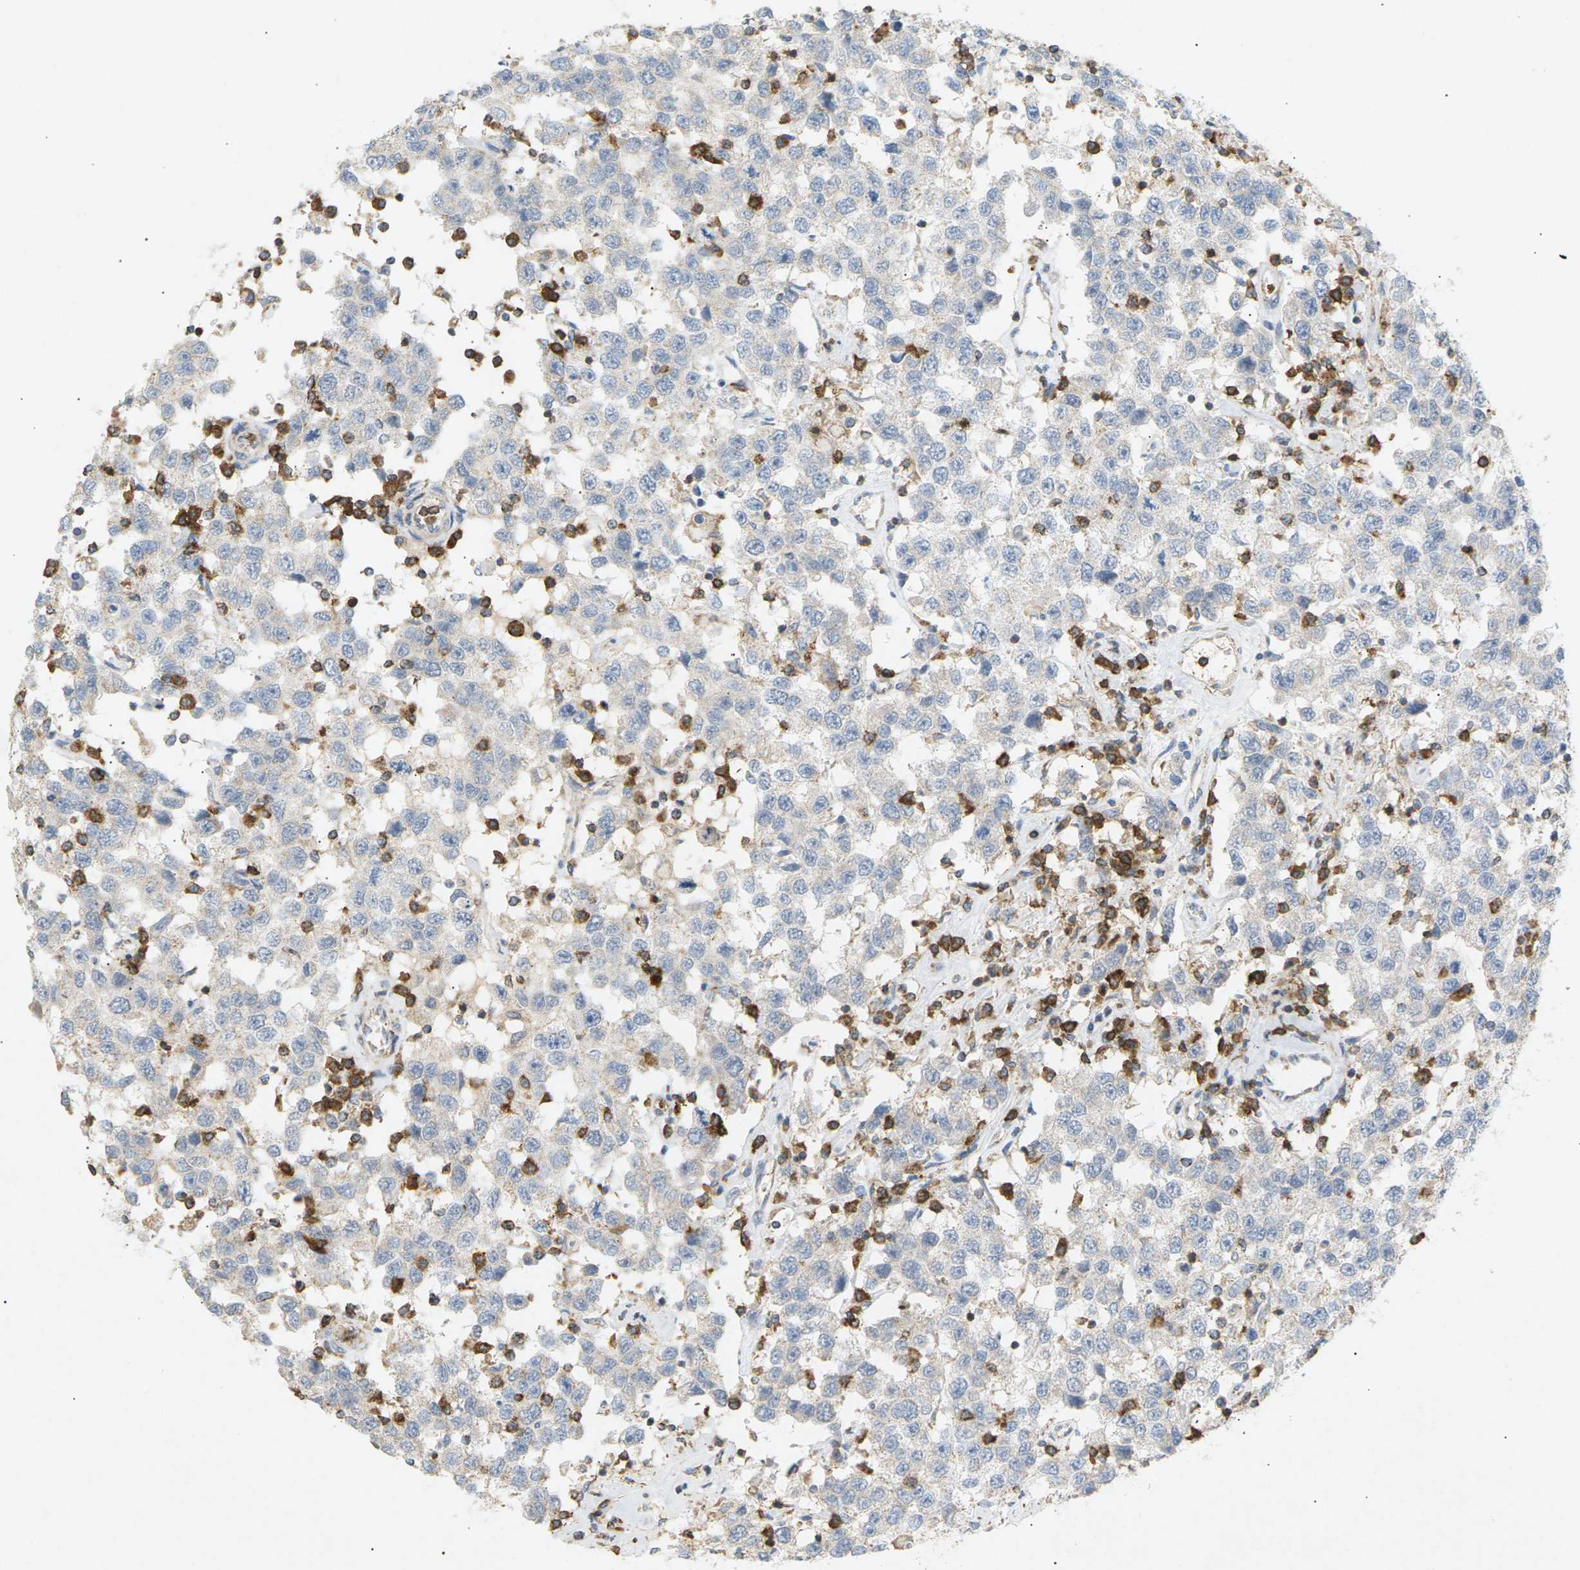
{"staining": {"intensity": "negative", "quantity": "none", "location": "none"}, "tissue": "testis cancer", "cell_type": "Tumor cells", "image_type": "cancer", "snomed": [{"axis": "morphology", "description": "Seminoma, NOS"}, {"axis": "topography", "description": "Testis"}], "caption": "Immunohistochemical staining of testis cancer (seminoma) displays no significant staining in tumor cells.", "gene": "LIME1", "patient": {"sex": "male", "age": 41}}